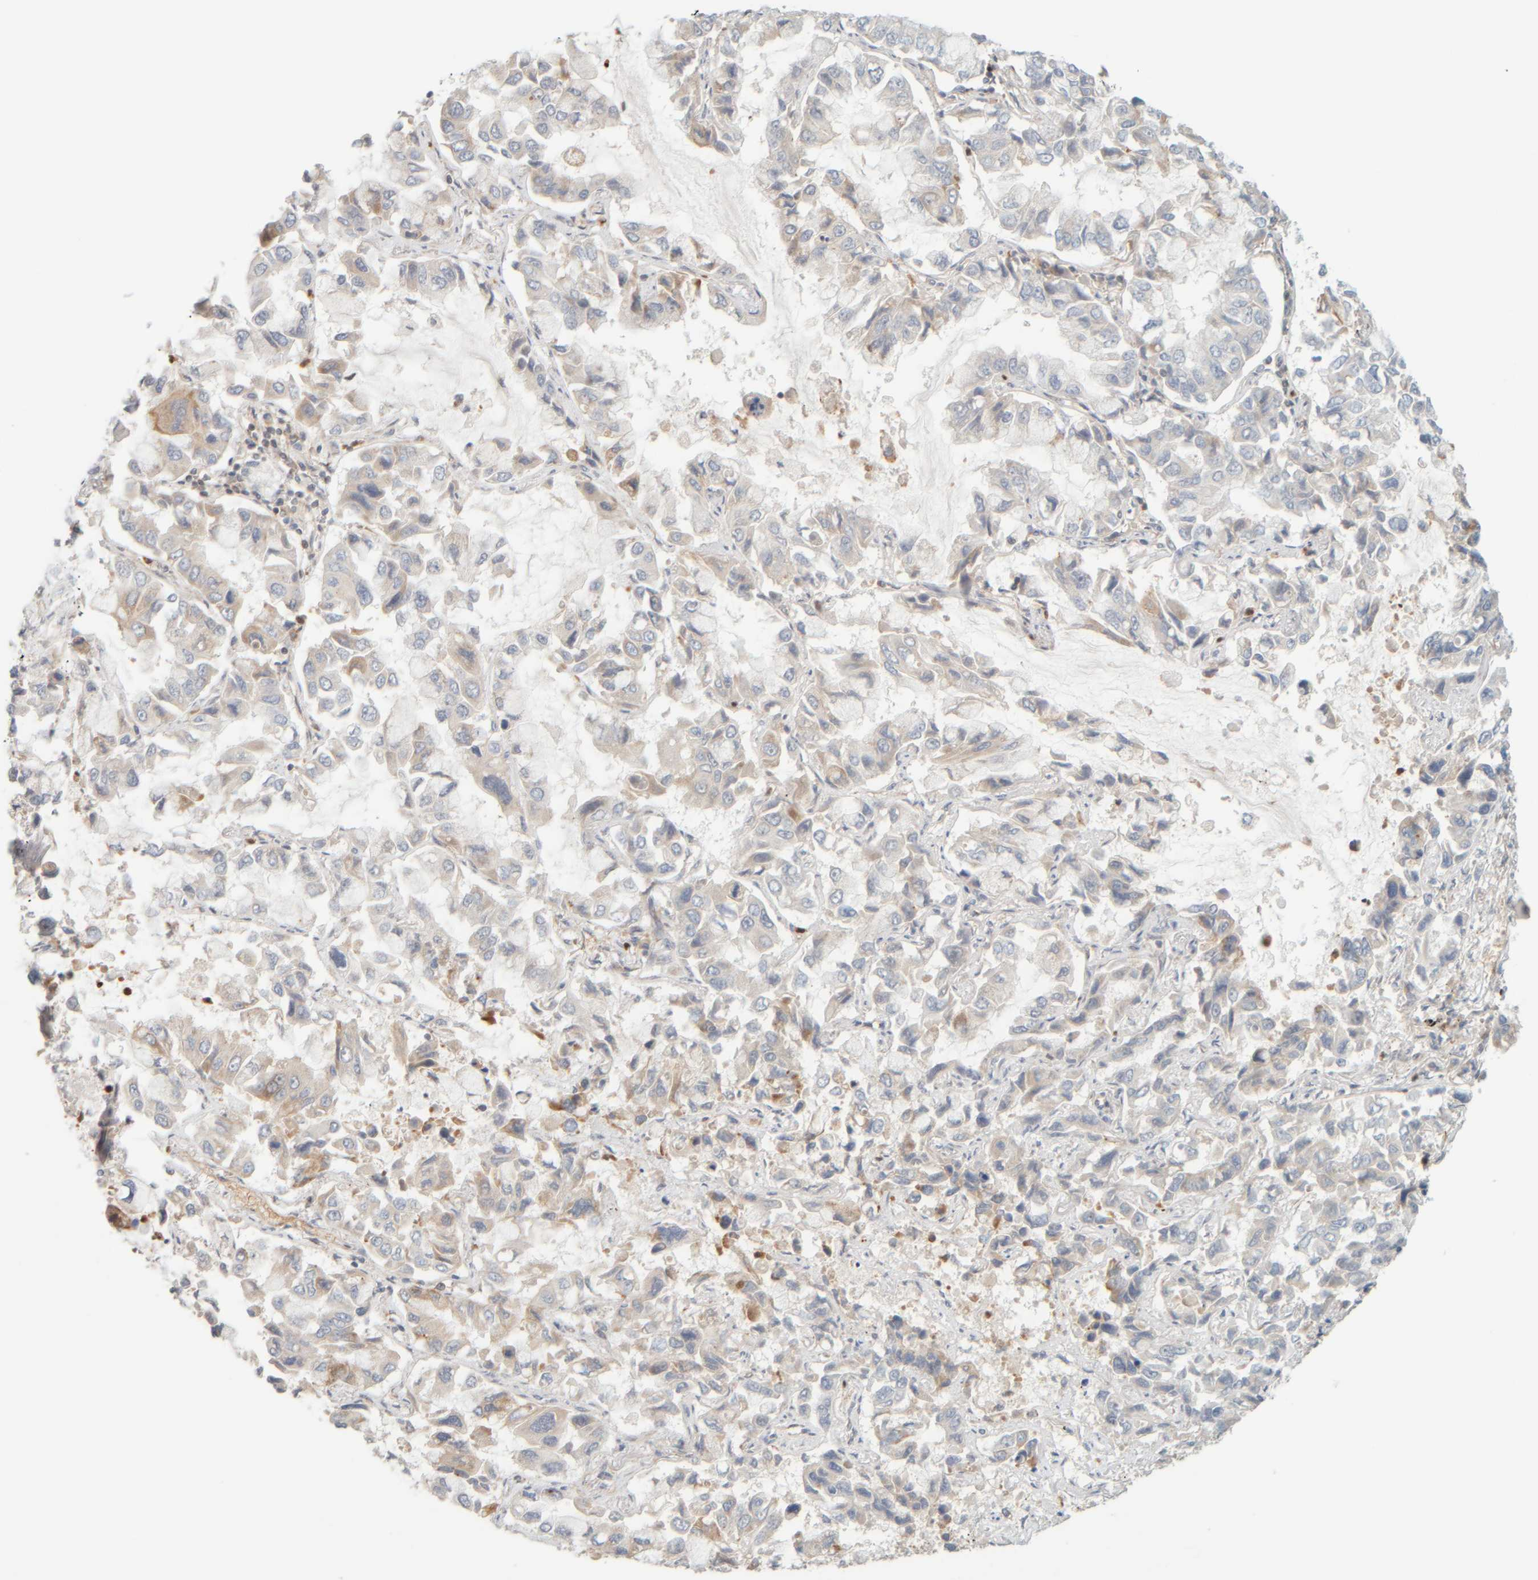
{"staining": {"intensity": "weak", "quantity": "<25%", "location": "cytoplasmic/membranous"}, "tissue": "lung cancer", "cell_type": "Tumor cells", "image_type": "cancer", "snomed": [{"axis": "morphology", "description": "Adenocarcinoma, NOS"}, {"axis": "topography", "description": "Lung"}], "caption": "Immunohistochemistry of human adenocarcinoma (lung) demonstrates no expression in tumor cells. (Stains: DAB immunohistochemistry with hematoxylin counter stain, Microscopy: brightfield microscopy at high magnification).", "gene": "PTGES3L-AARSD1", "patient": {"sex": "male", "age": 64}}